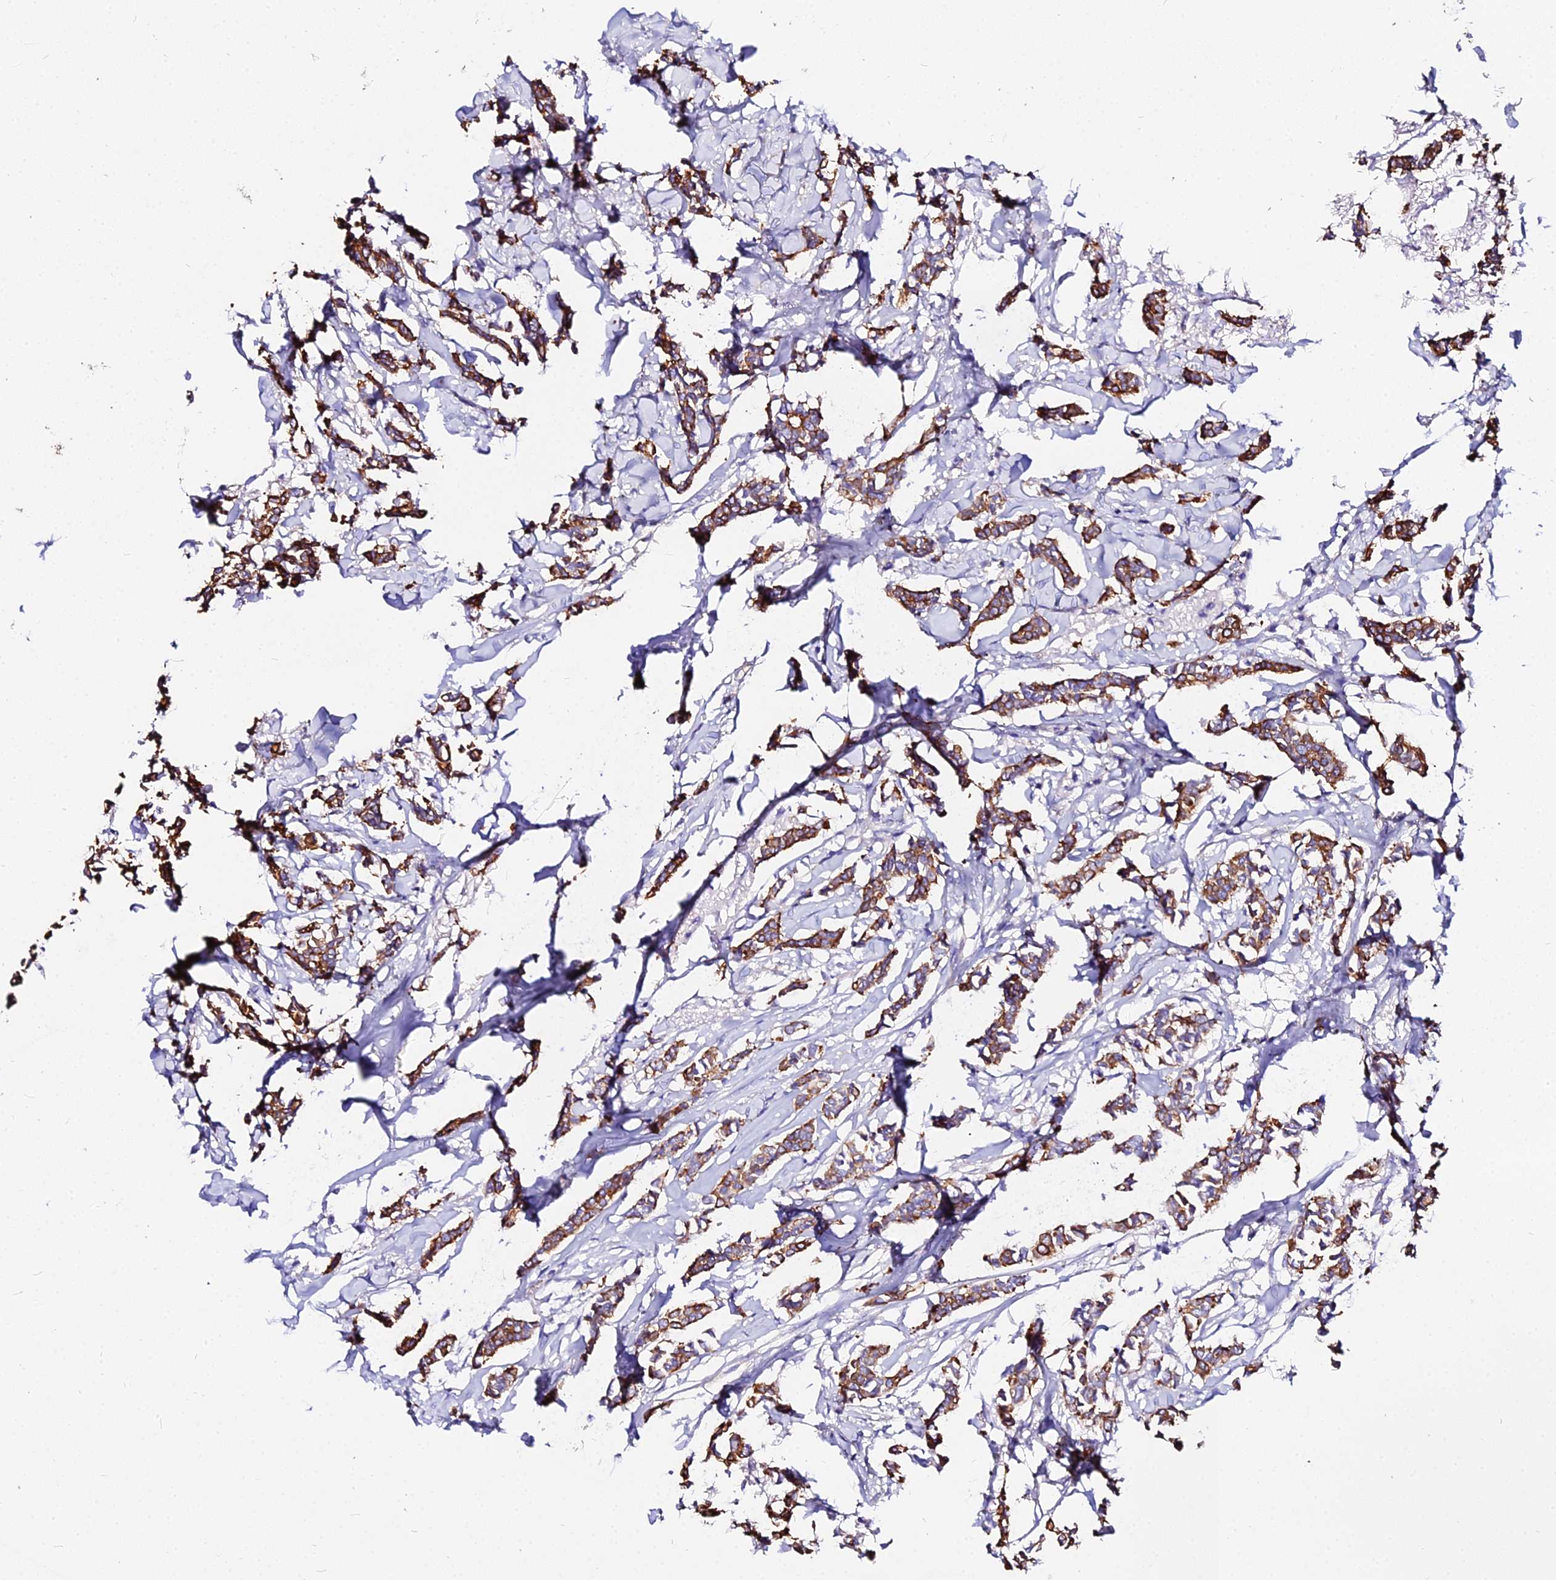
{"staining": {"intensity": "moderate", "quantity": ">75%", "location": "cytoplasmic/membranous"}, "tissue": "breast cancer", "cell_type": "Tumor cells", "image_type": "cancer", "snomed": [{"axis": "morphology", "description": "Duct carcinoma"}, {"axis": "topography", "description": "Breast"}], "caption": "The histopathology image exhibits staining of intraductal carcinoma (breast), revealing moderate cytoplasmic/membranous protein expression (brown color) within tumor cells.", "gene": "DAW1", "patient": {"sex": "female", "age": 41}}